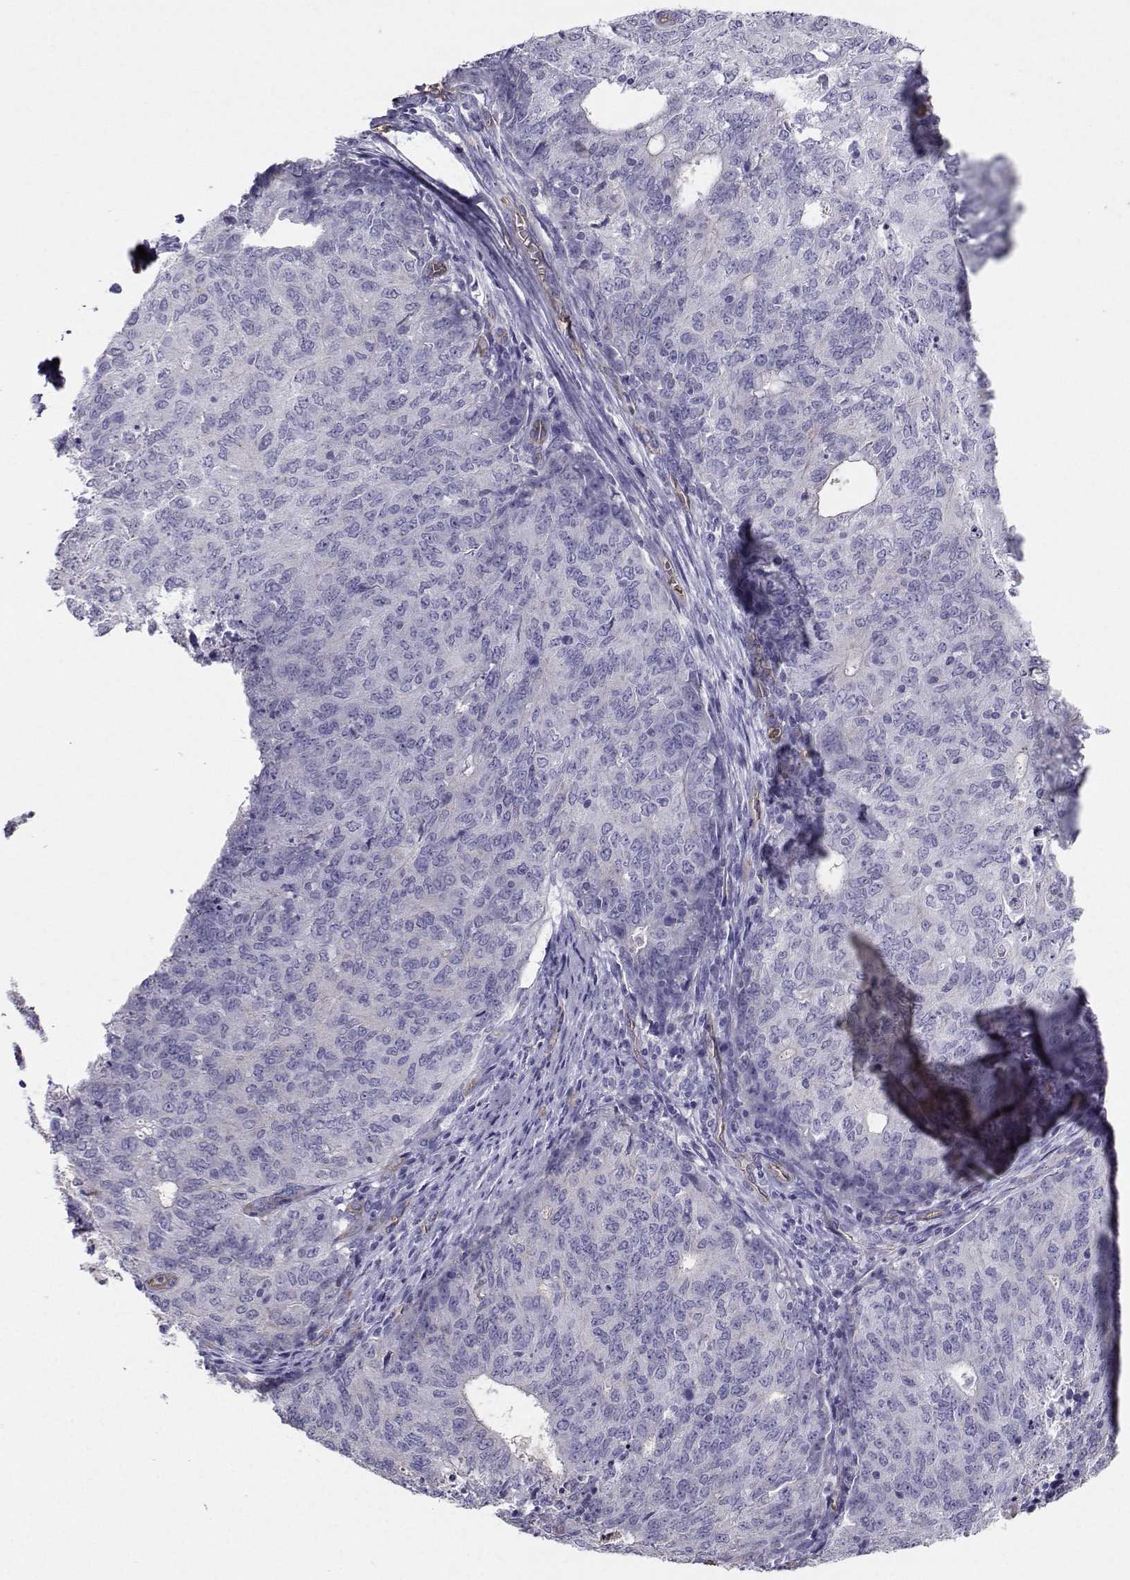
{"staining": {"intensity": "negative", "quantity": "none", "location": "none"}, "tissue": "endometrial cancer", "cell_type": "Tumor cells", "image_type": "cancer", "snomed": [{"axis": "morphology", "description": "Adenocarcinoma, NOS"}, {"axis": "topography", "description": "Endometrium"}], "caption": "Immunohistochemical staining of human adenocarcinoma (endometrial) reveals no significant expression in tumor cells.", "gene": "CLUL1", "patient": {"sex": "female", "age": 82}}